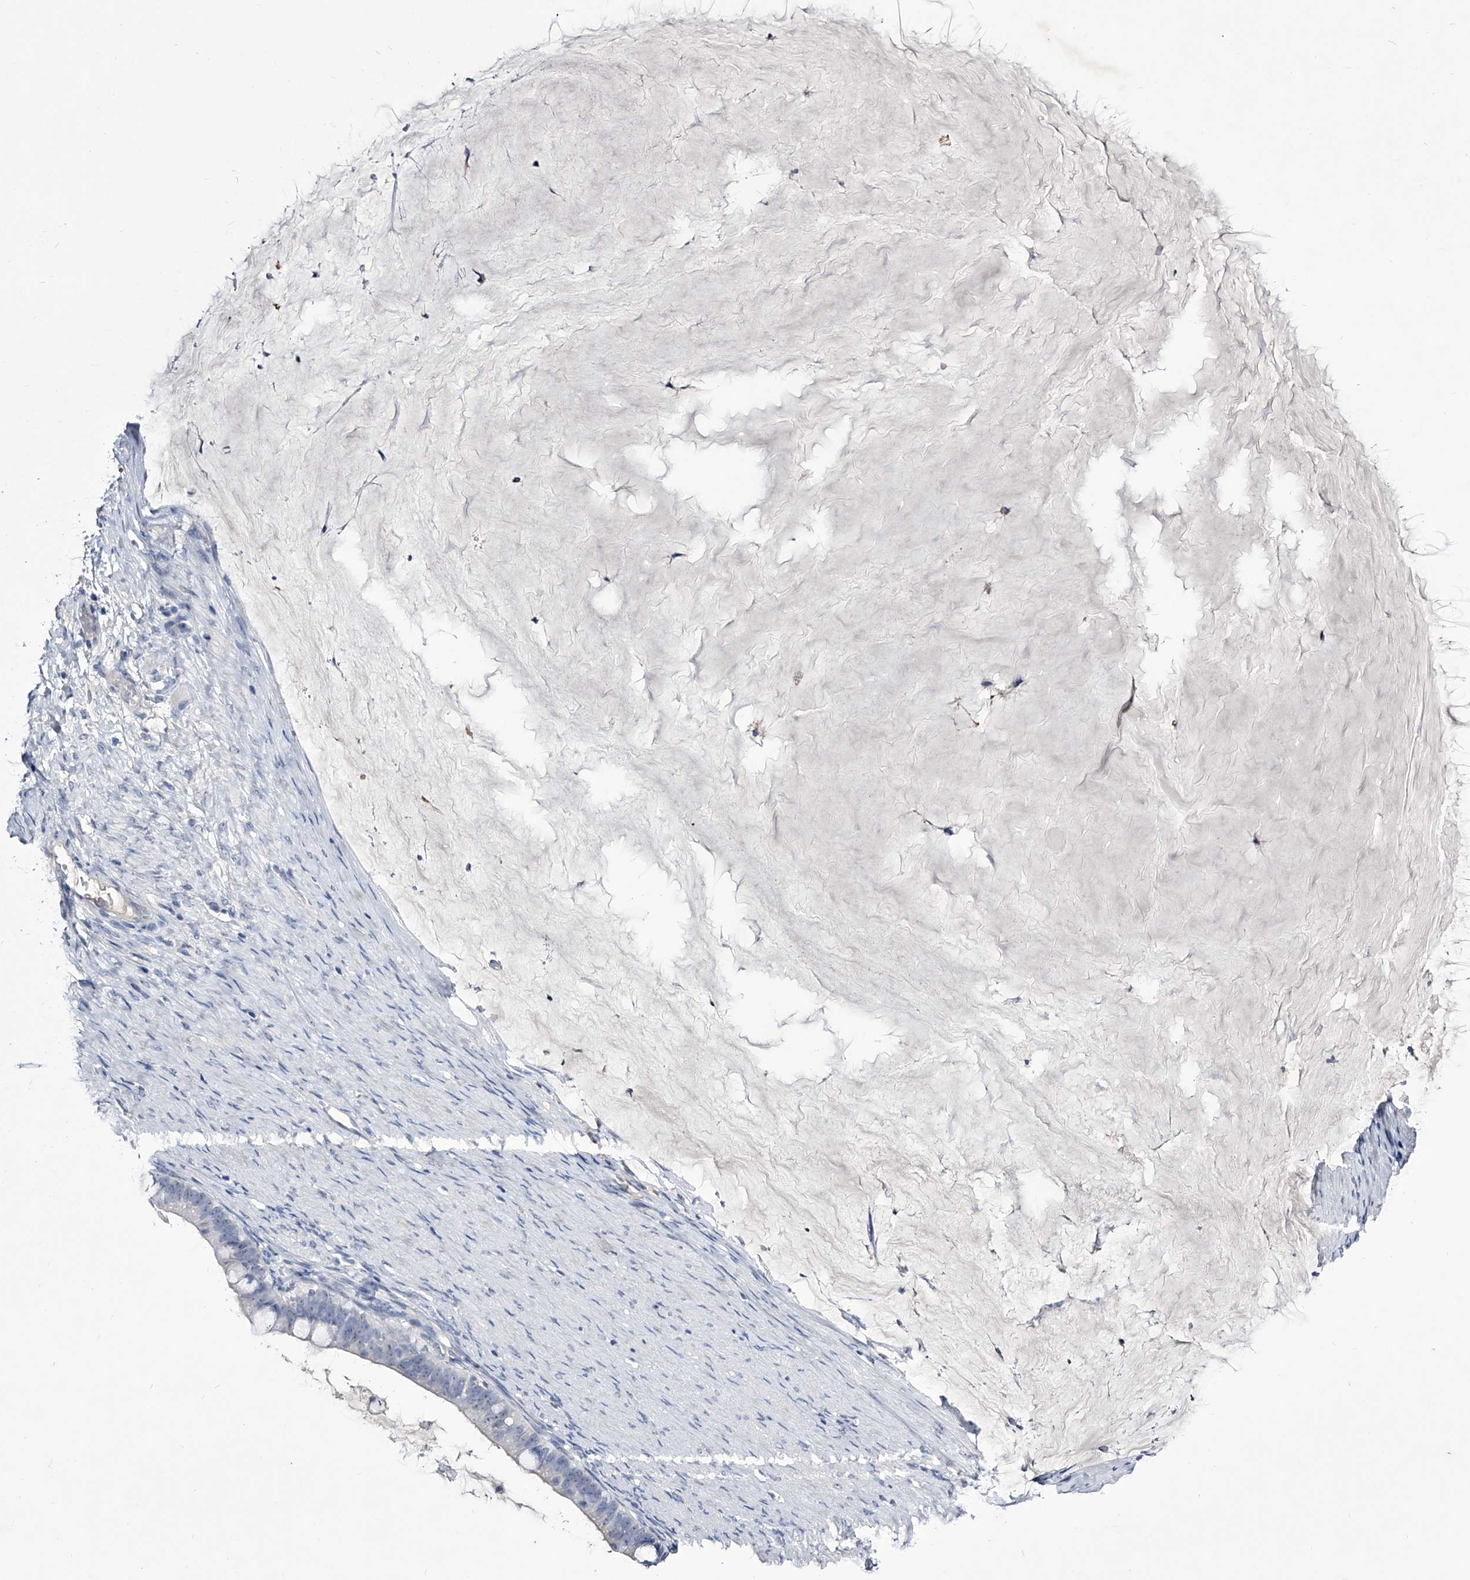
{"staining": {"intensity": "negative", "quantity": "none", "location": "none"}, "tissue": "ovarian cancer", "cell_type": "Tumor cells", "image_type": "cancer", "snomed": [{"axis": "morphology", "description": "Cystadenocarcinoma, mucinous, NOS"}, {"axis": "topography", "description": "Ovary"}], "caption": "A micrograph of human ovarian mucinous cystadenocarcinoma is negative for staining in tumor cells.", "gene": "CRISP2", "patient": {"sex": "female", "age": 61}}